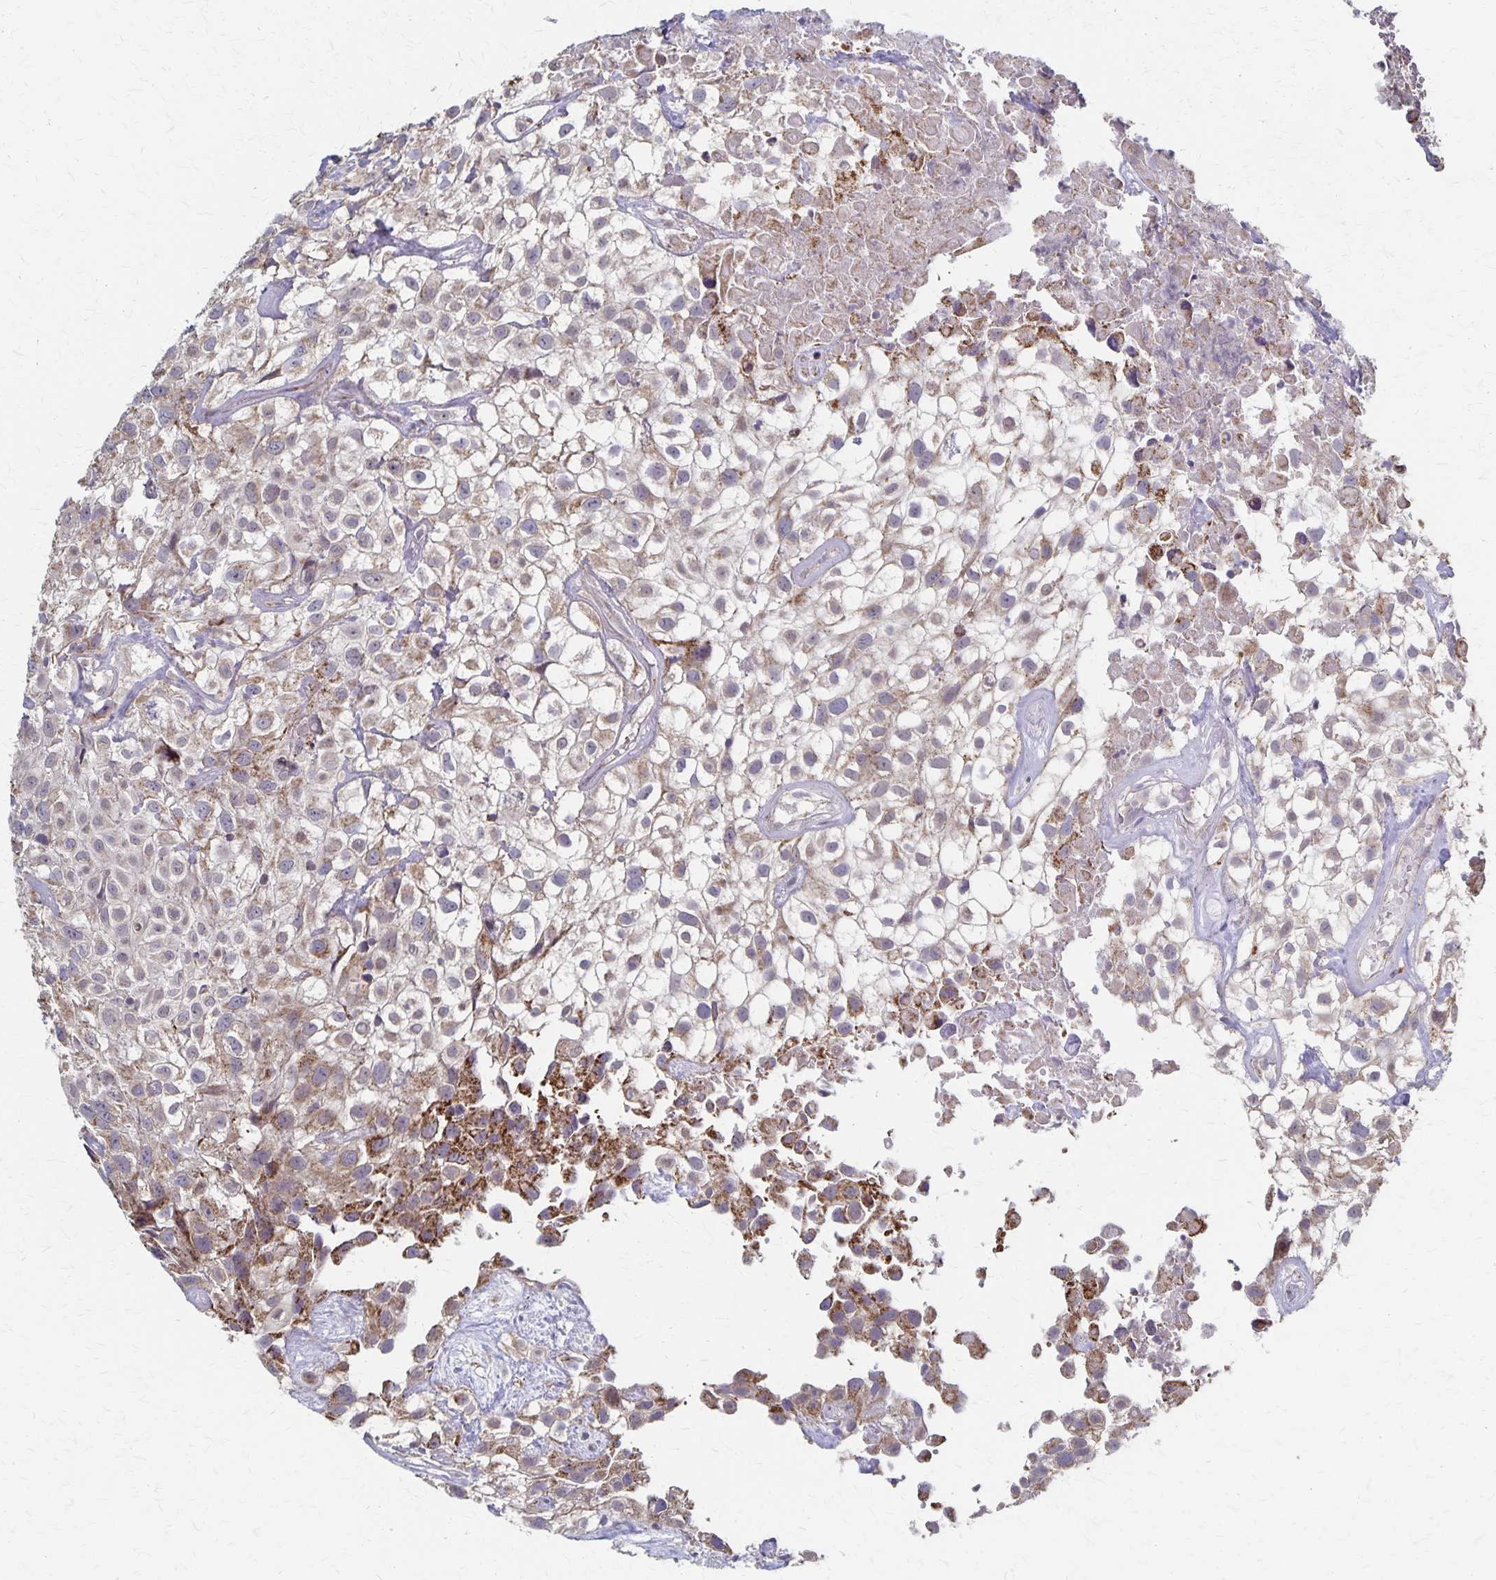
{"staining": {"intensity": "moderate", "quantity": "<25%", "location": "cytoplasmic/membranous"}, "tissue": "urothelial cancer", "cell_type": "Tumor cells", "image_type": "cancer", "snomed": [{"axis": "morphology", "description": "Urothelial carcinoma, High grade"}, {"axis": "topography", "description": "Urinary bladder"}], "caption": "High-power microscopy captured an IHC histopathology image of urothelial cancer, revealing moderate cytoplasmic/membranous staining in about <25% of tumor cells.", "gene": "DYRK4", "patient": {"sex": "male", "age": 56}}